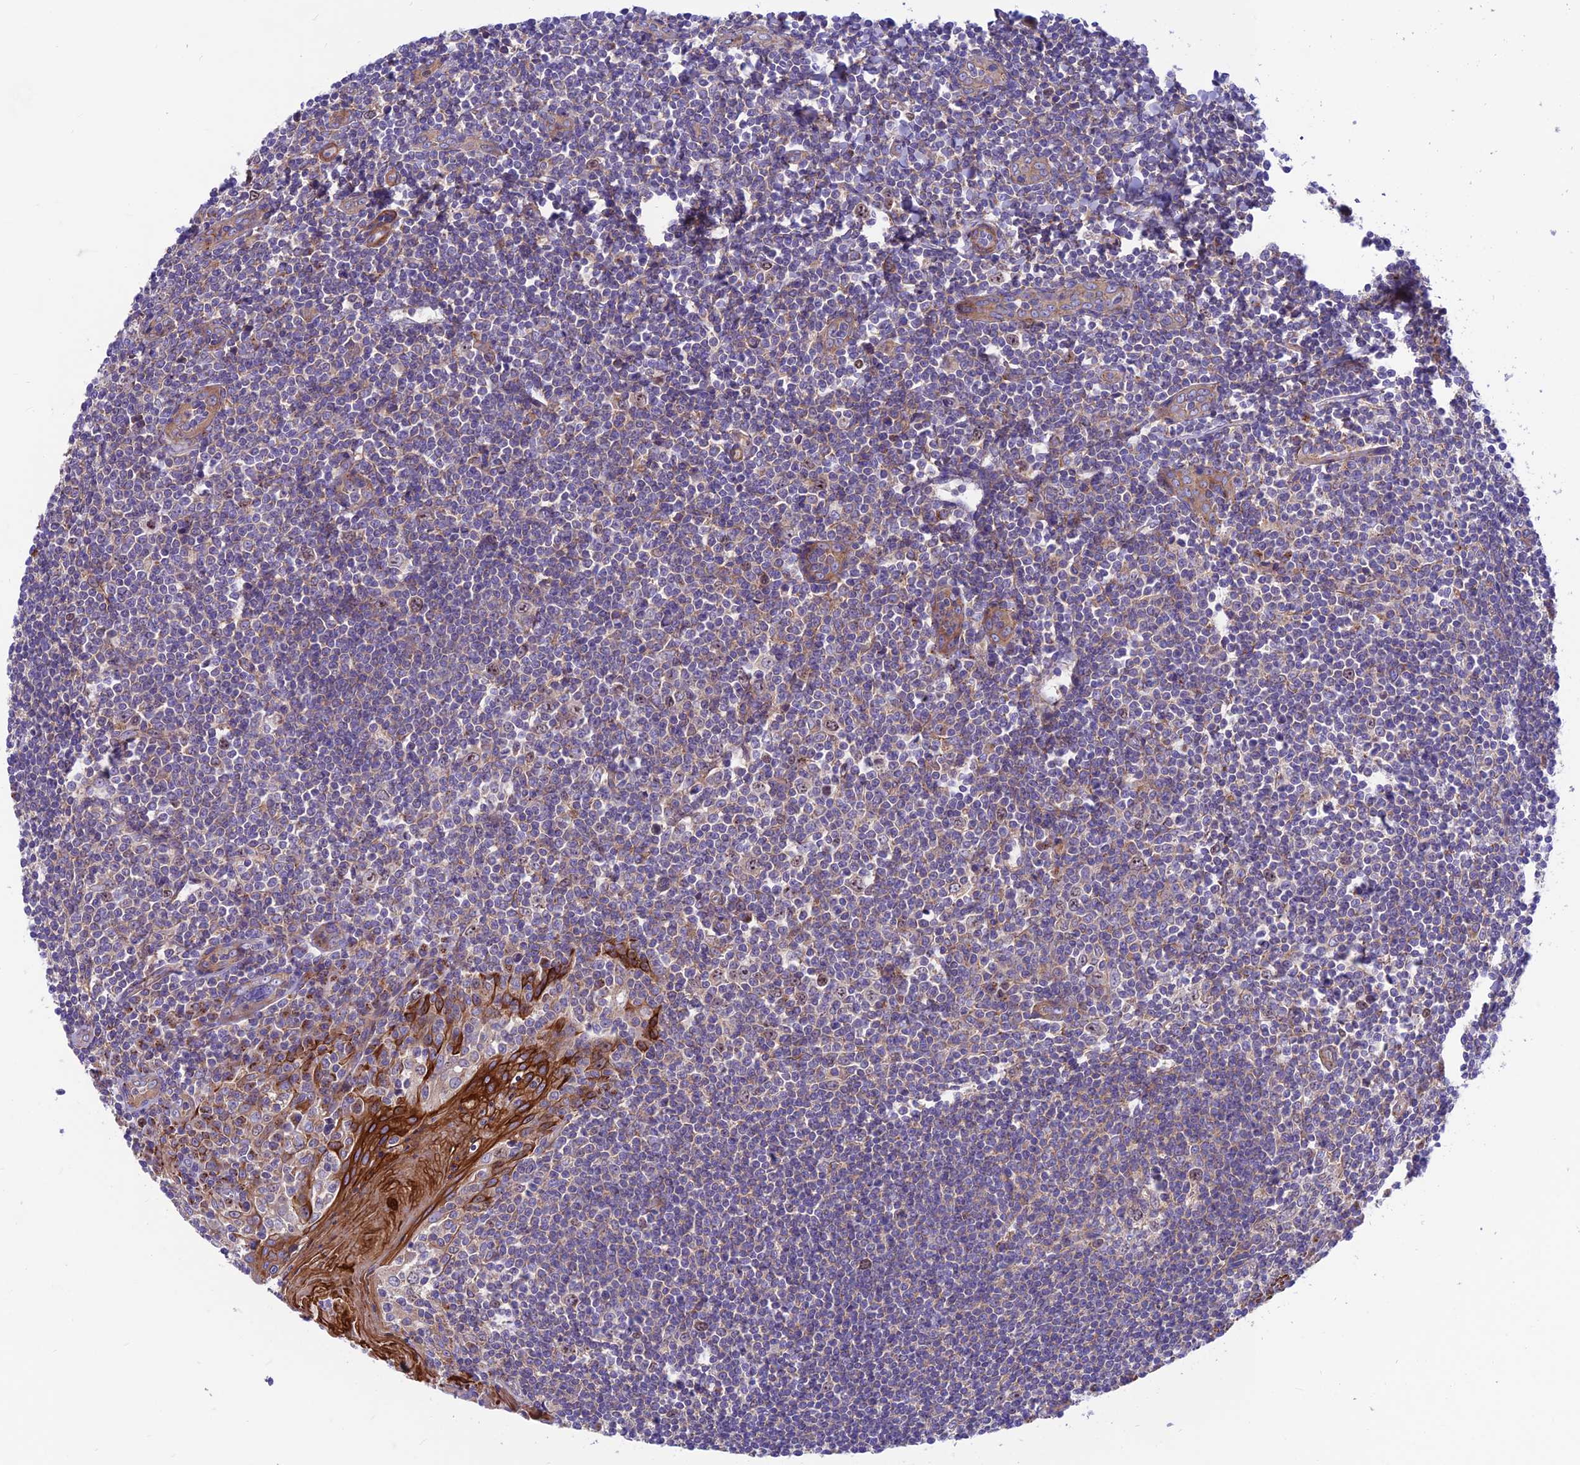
{"staining": {"intensity": "weak", "quantity": "25%-75%", "location": "cytoplasmic/membranous"}, "tissue": "tonsil", "cell_type": "Germinal center cells", "image_type": "normal", "snomed": [{"axis": "morphology", "description": "Normal tissue, NOS"}, {"axis": "topography", "description": "Tonsil"}], "caption": "This is a histology image of IHC staining of unremarkable tonsil, which shows weak positivity in the cytoplasmic/membranous of germinal center cells.", "gene": "VPS16", "patient": {"sex": "male", "age": 27}}